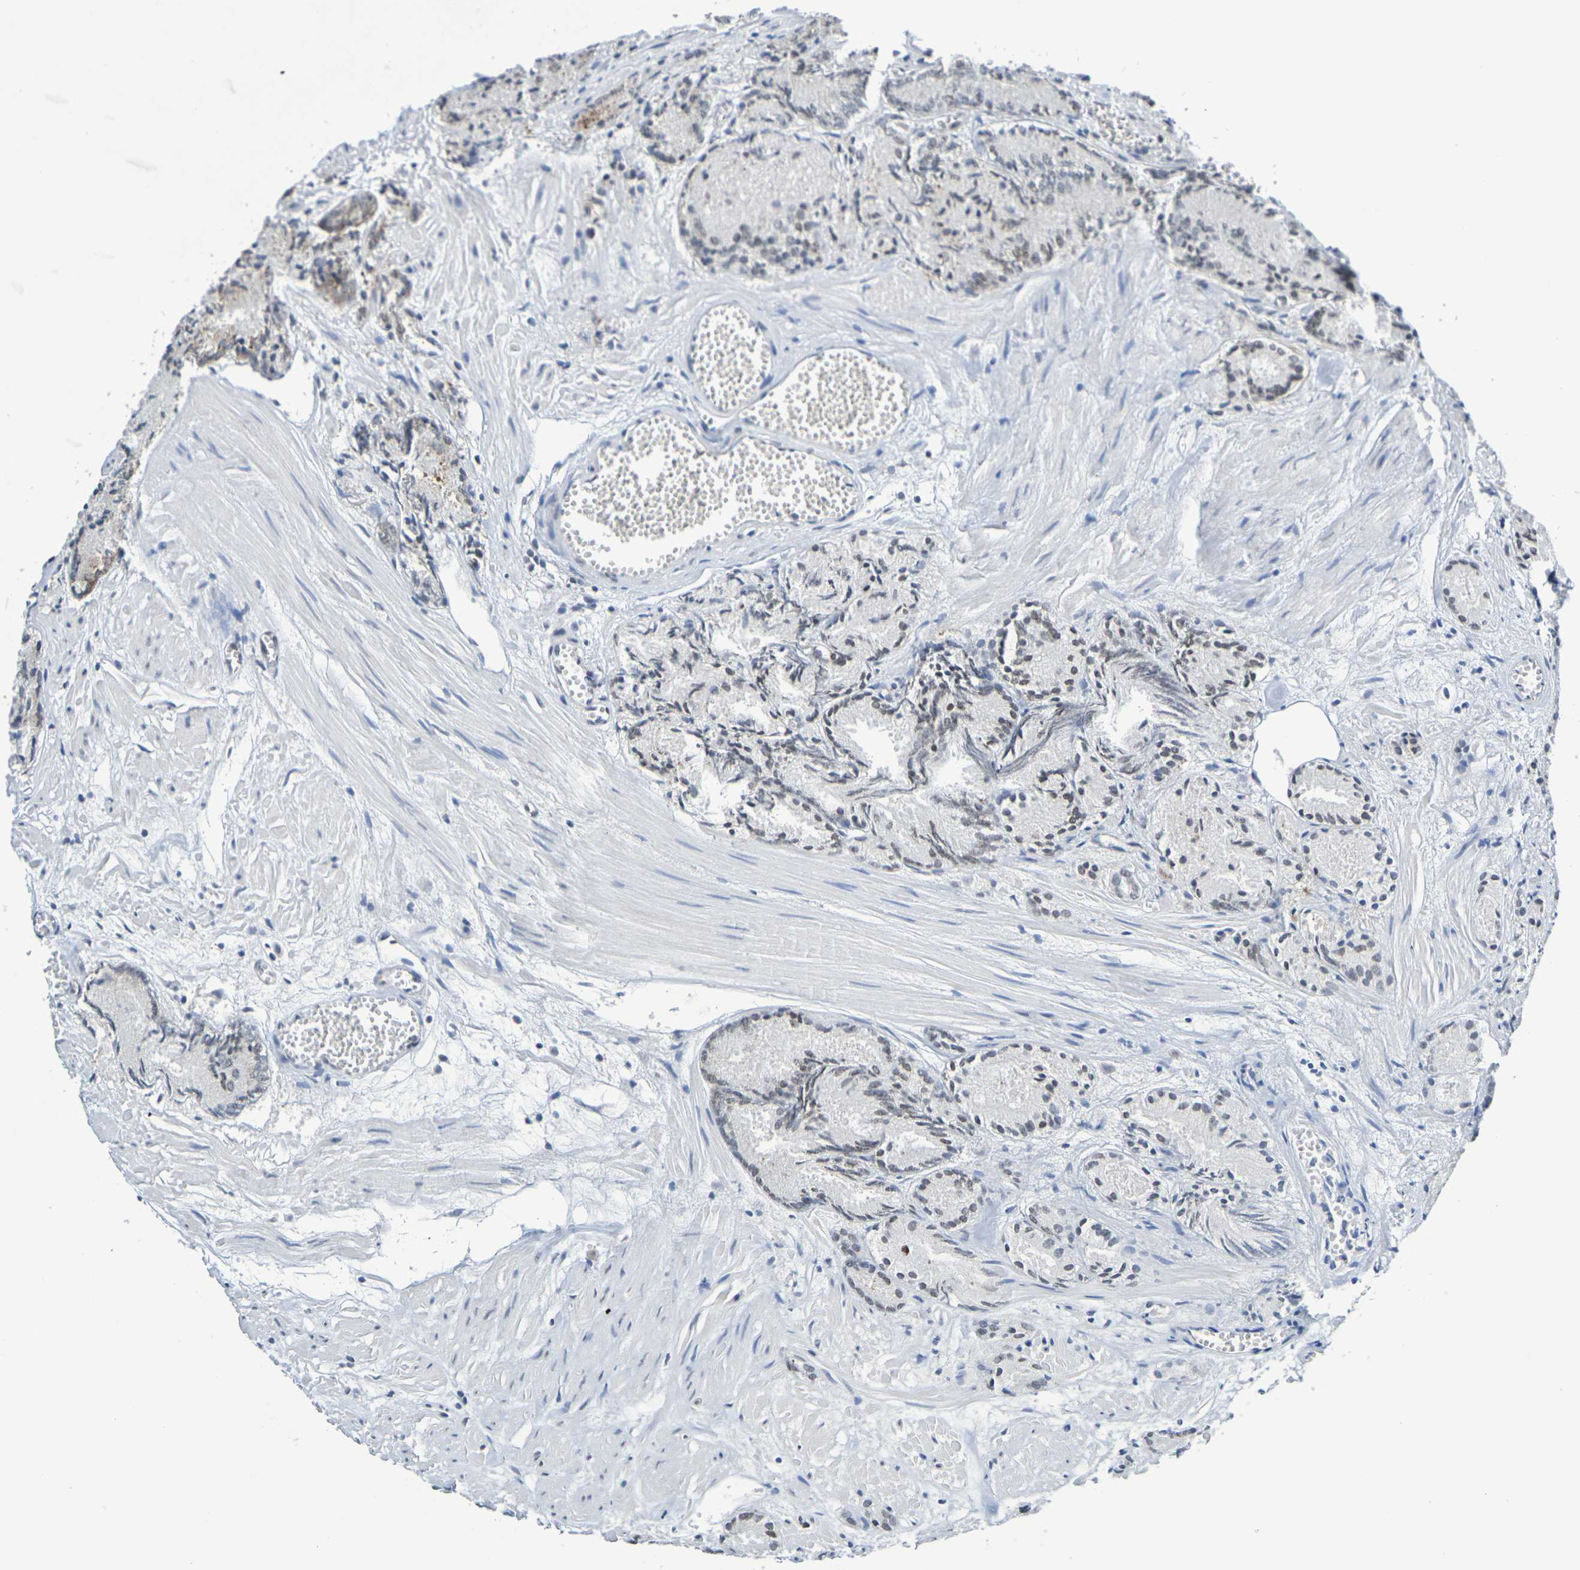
{"staining": {"intensity": "weak", "quantity": "<25%", "location": "cytoplasmic/membranous"}, "tissue": "prostate cancer", "cell_type": "Tumor cells", "image_type": "cancer", "snomed": [{"axis": "morphology", "description": "Adenocarcinoma, Low grade"}, {"axis": "topography", "description": "Prostate"}], "caption": "Prostate adenocarcinoma (low-grade) stained for a protein using IHC displays no positivity tumor cells.", "gene": "CHRNB1", "patient": {"sex": "male", "age": 72}}